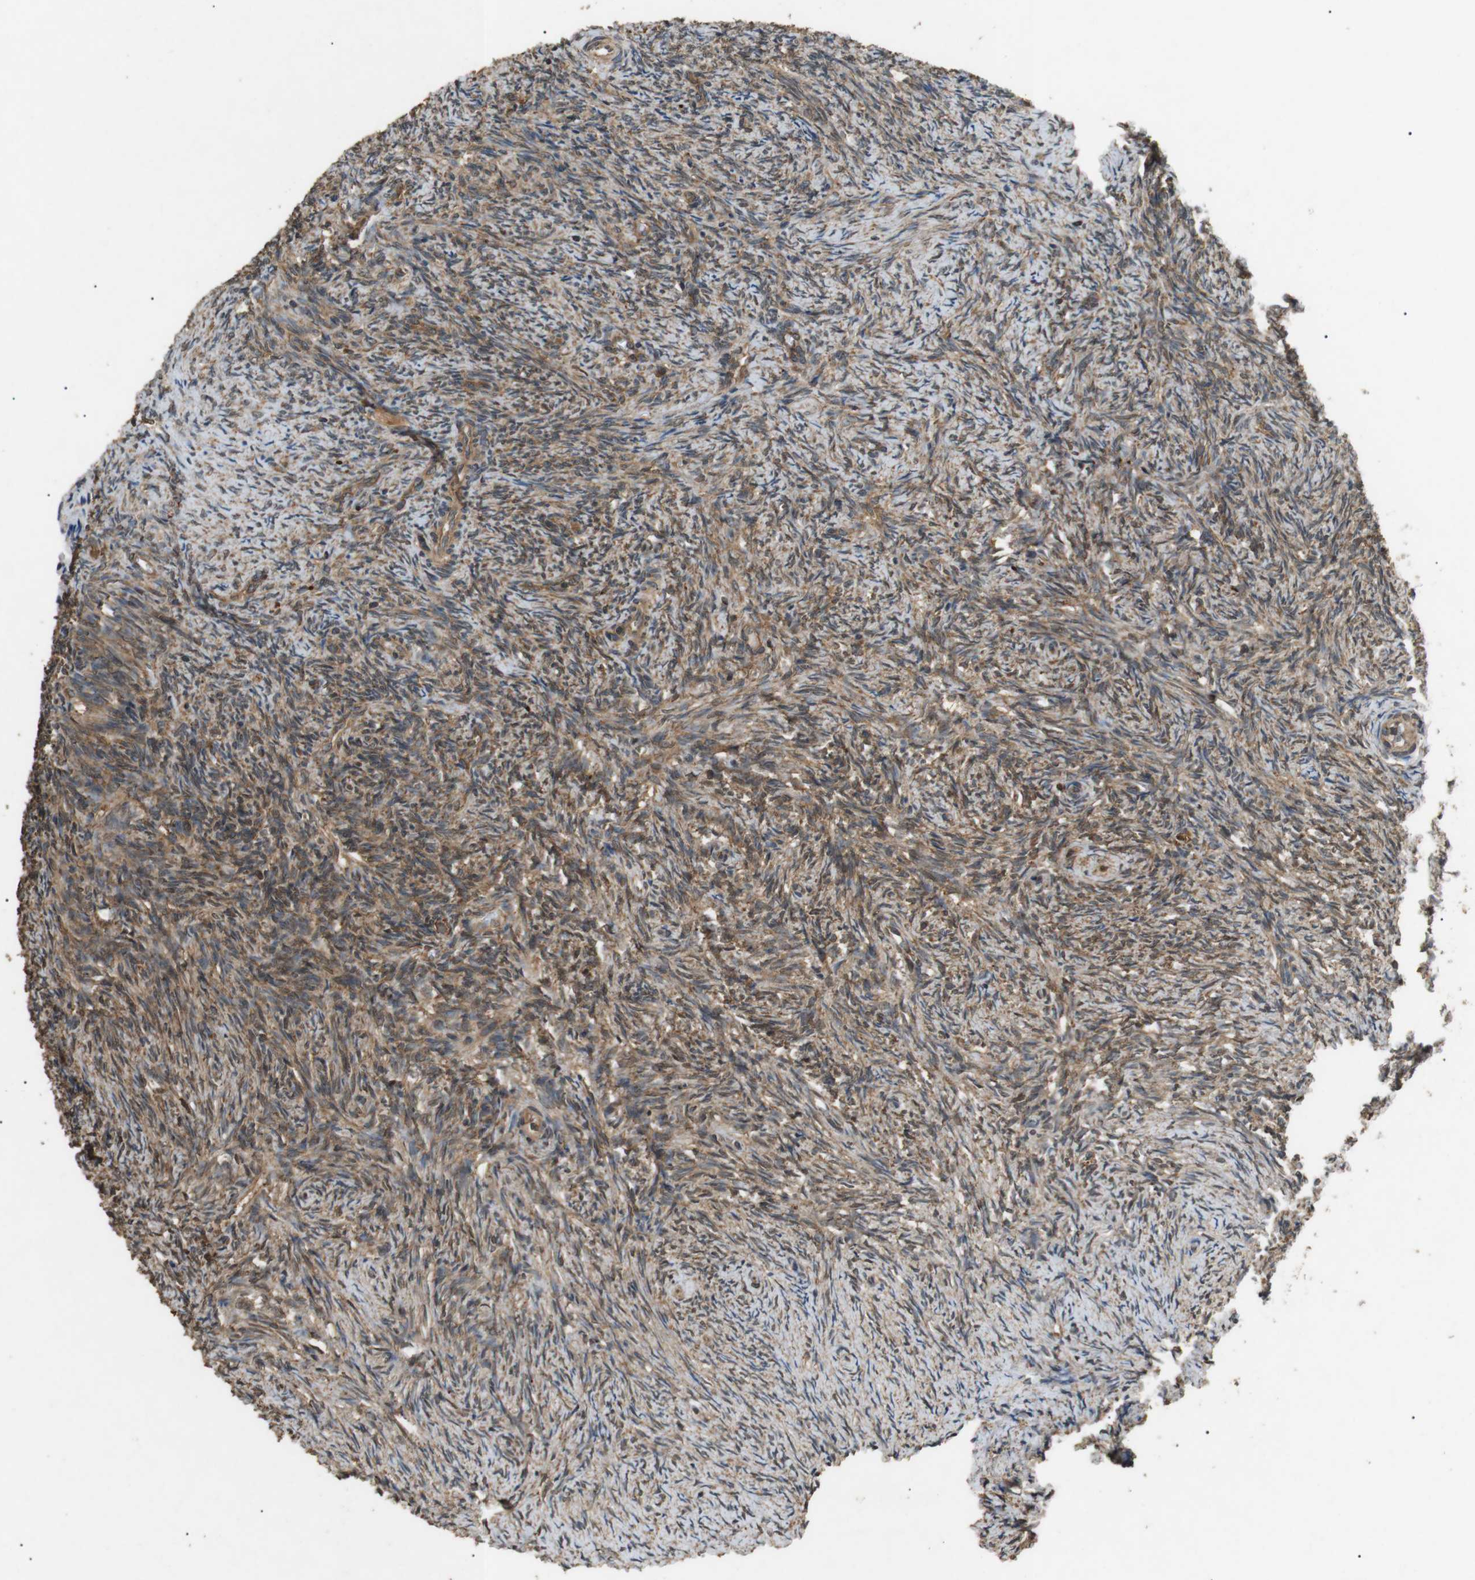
{"staining": {"intensity": "strong", "quantity": ">75%", "location": "cytoplasmic/membranous"}, "tissue": "ovary", "cell_type": "Follicle cells", "image_type": "normal", "snomed": [{"axis": "morphology", "description": "Normal tissue, NOS"}, {"axis": "topography", "description": "Ovary"}], "caption": "Immunohistochemistry (IHC) staining of unremarkable ovary, which demonstrates high levels of strong cytoplasmic/membranous expression in about >75% of follicle cells indicating strong cytoplasmic/membranous protein staining. The staining was performed using DAB (brown) for protein detection and nuclei were counterstained in hematoxylin (blue).", "gene": "TBC1D15", "patient": {"sex": "female", "age": 41}}